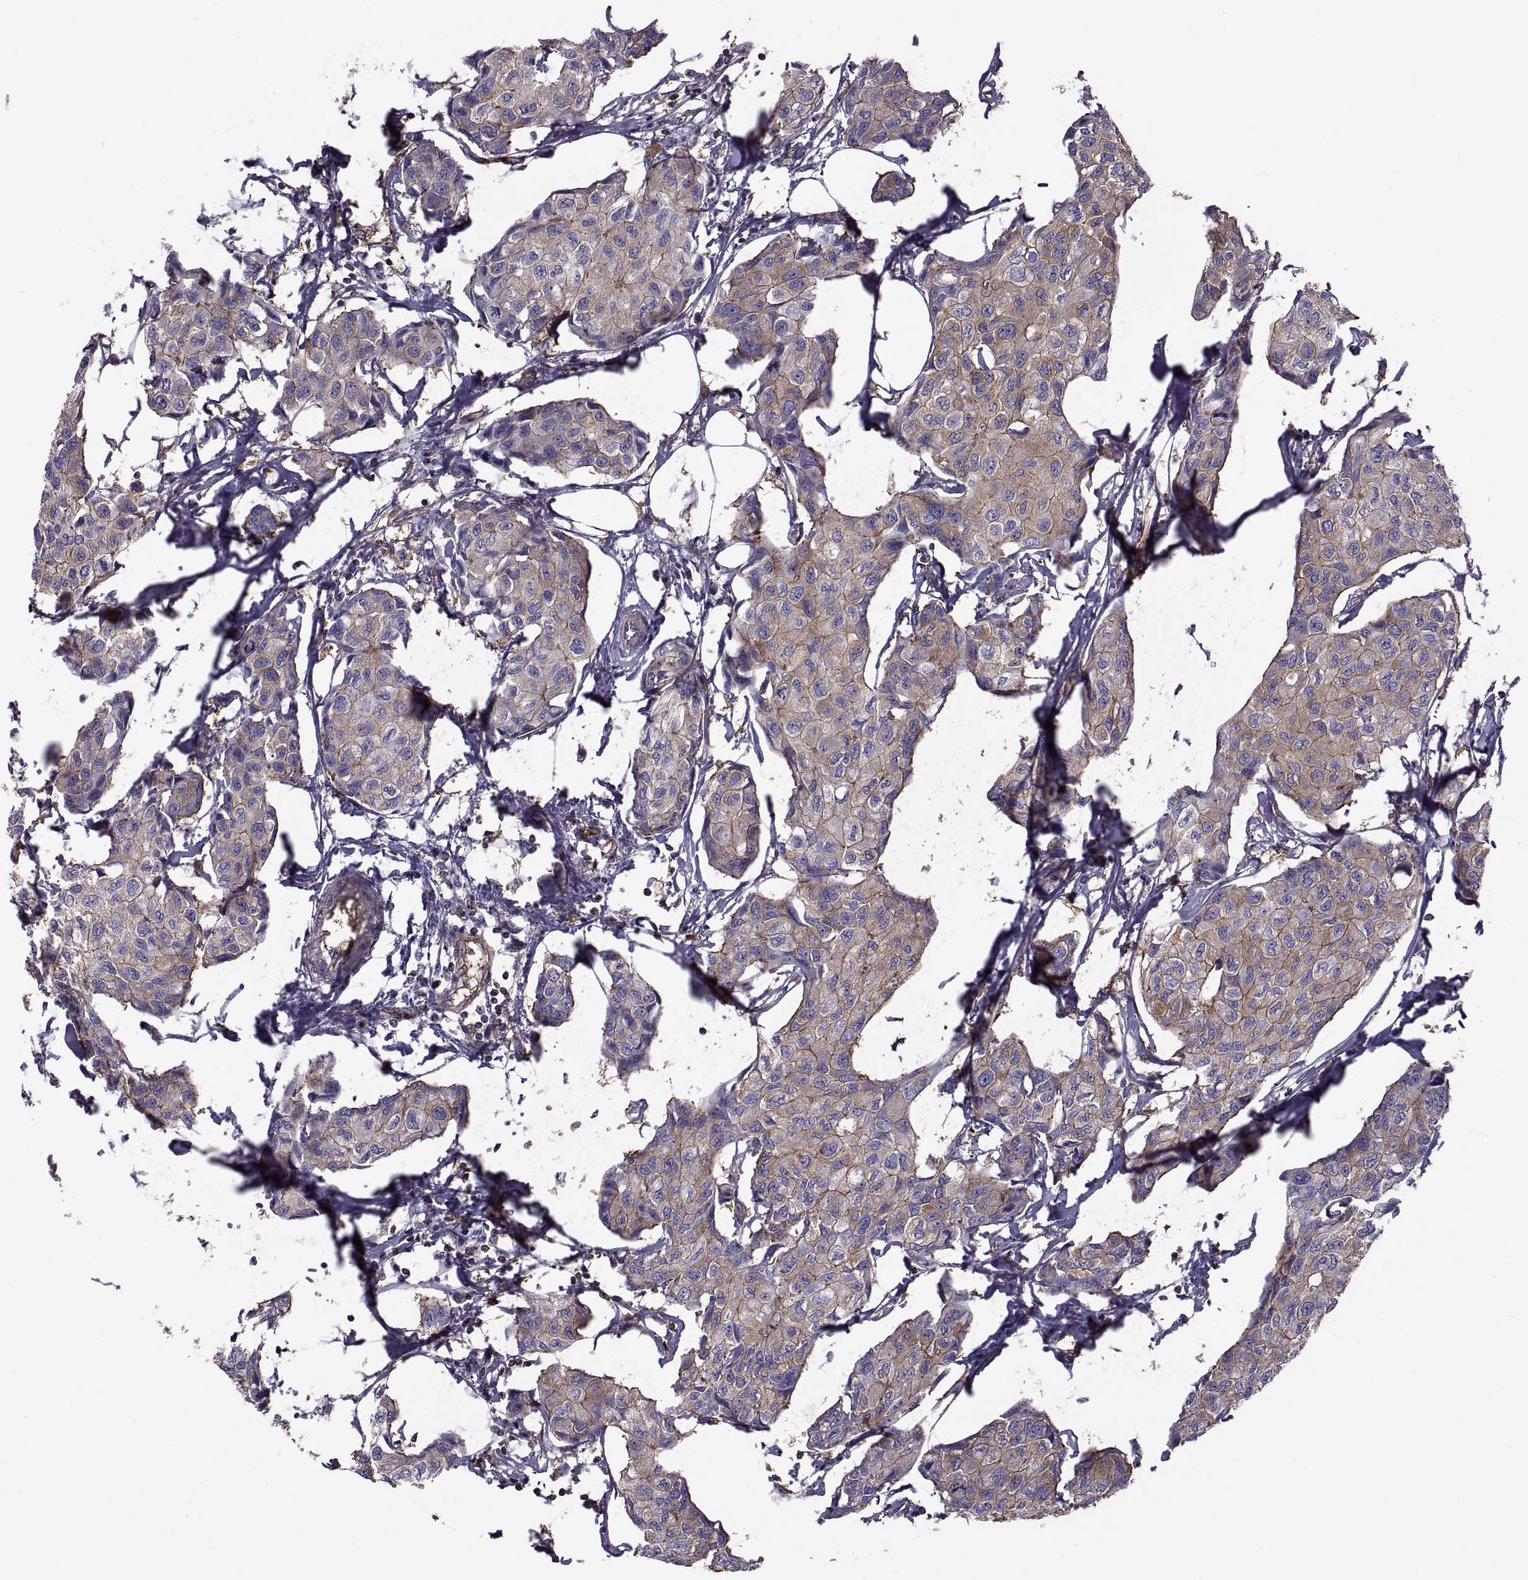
{"staining": {"intensity": "moderate", "quantity": ">75%", "location": "cytoplasmic/membranous"}, "tissue": "breast cancer", "cell_type": "Tumor cells", "image_type": "cancer", "snomed": [{"axis": "morphology", "description": "Duct carcinoma"}, {"axis": "topography", "description": "Breast"}], "caption": "There is medium levels of moderate cytoplasmic/membranous expression in tumor cells of breast cancer (intraductal carcinoma), as demonstrated by immunohistochemical staining (brown color).", "gene": "MYH9", "patient": {"sex": "female", "age": 80}}